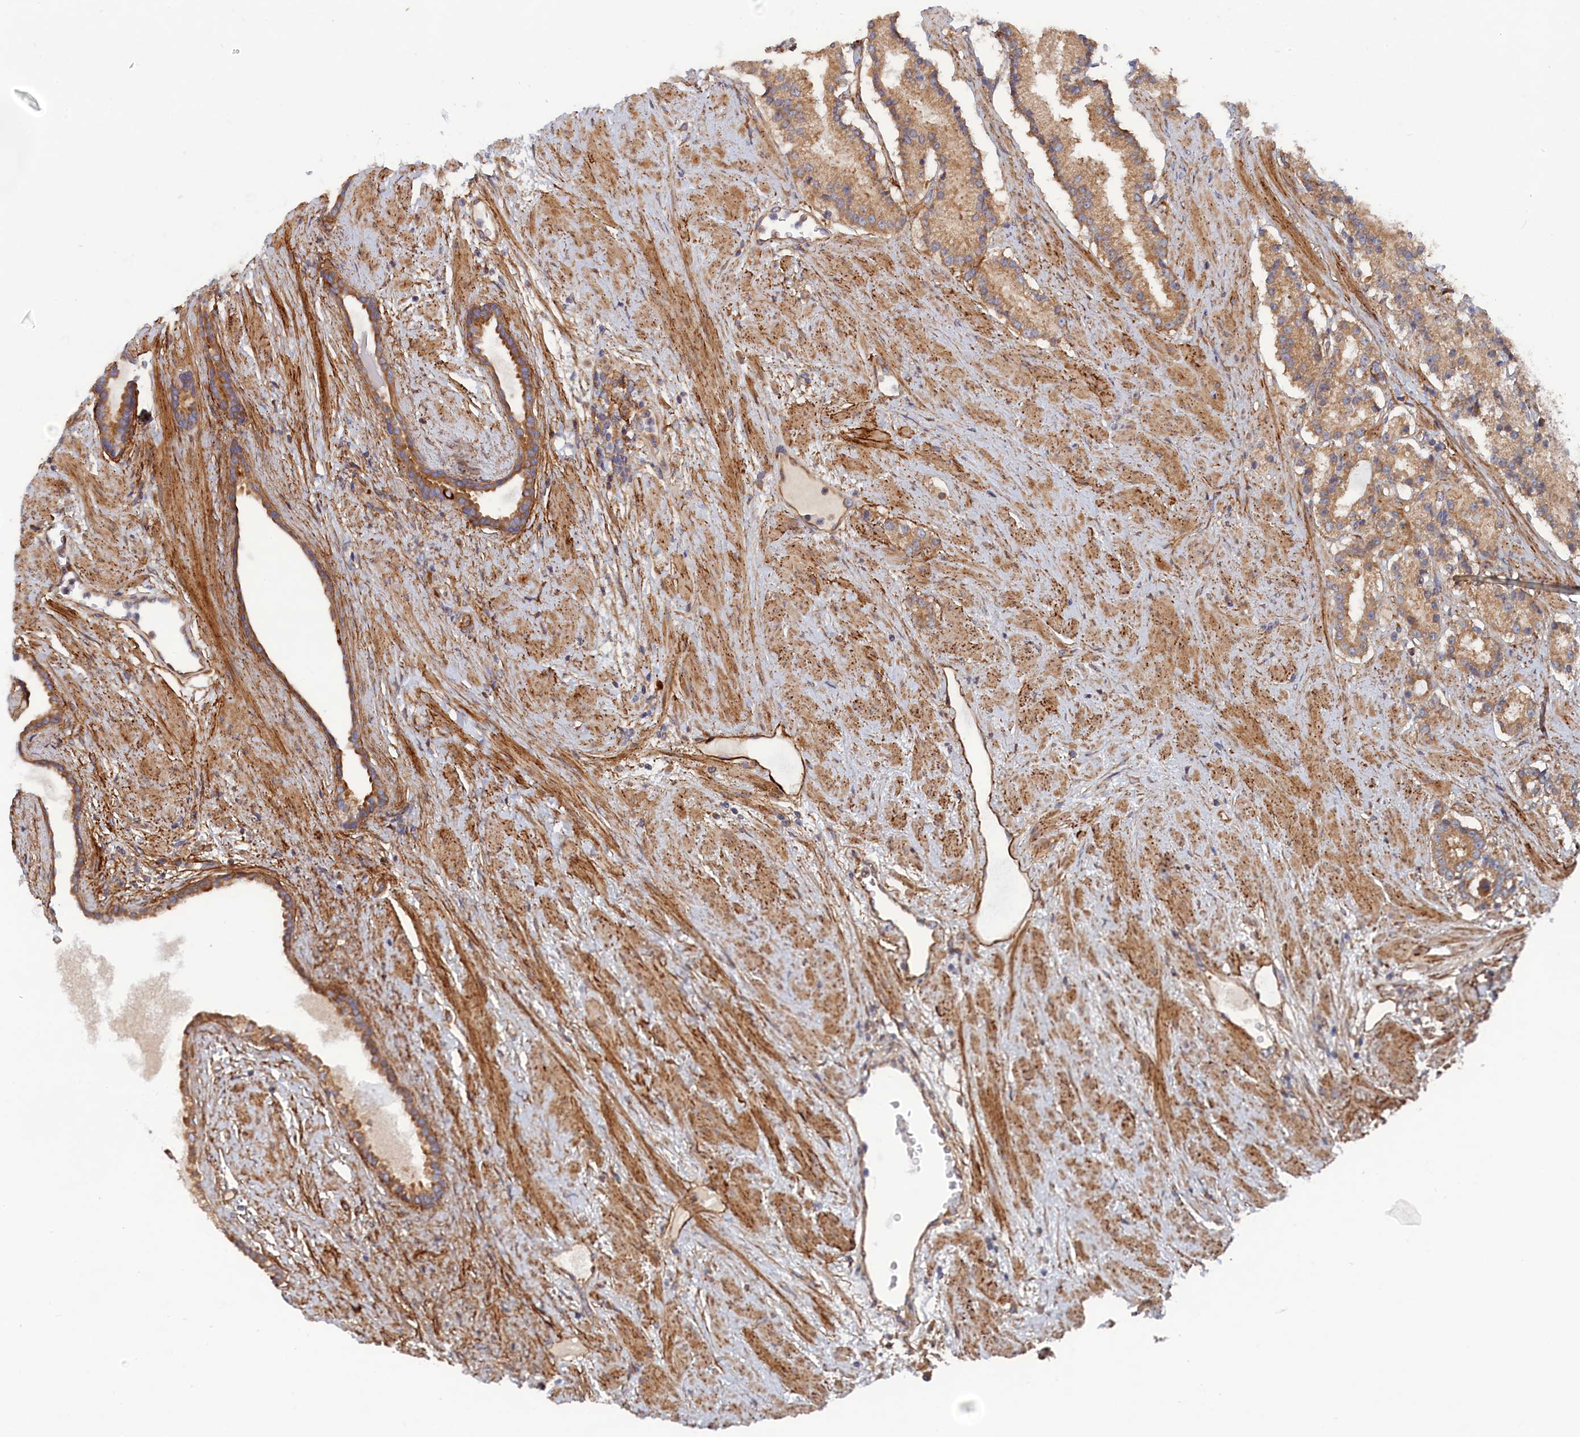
{"staining": {"intensity": "moderate", "quantity": ">75%", "location": "cytoplasmic/membranous"}, "tissue": "prostate cancer", "cell_type": "Tumor cells", "image_type": "cancer", "snomed": [{"axis": "morphology", "description": "Adenocarcinoma, Low grade"}, {"axis": "topography", "description": "Prostate"}], "caption": "High-power microscopy captured an immunohistochemistry image of prostate cancer (adenocarcinoma (low-grade)), revealing moderate cytoplasmic/membranous positivity in approximately >75% of tumor cells.", "gene": "TMEM196", "patient": {"sex": "male", "age": 59}}